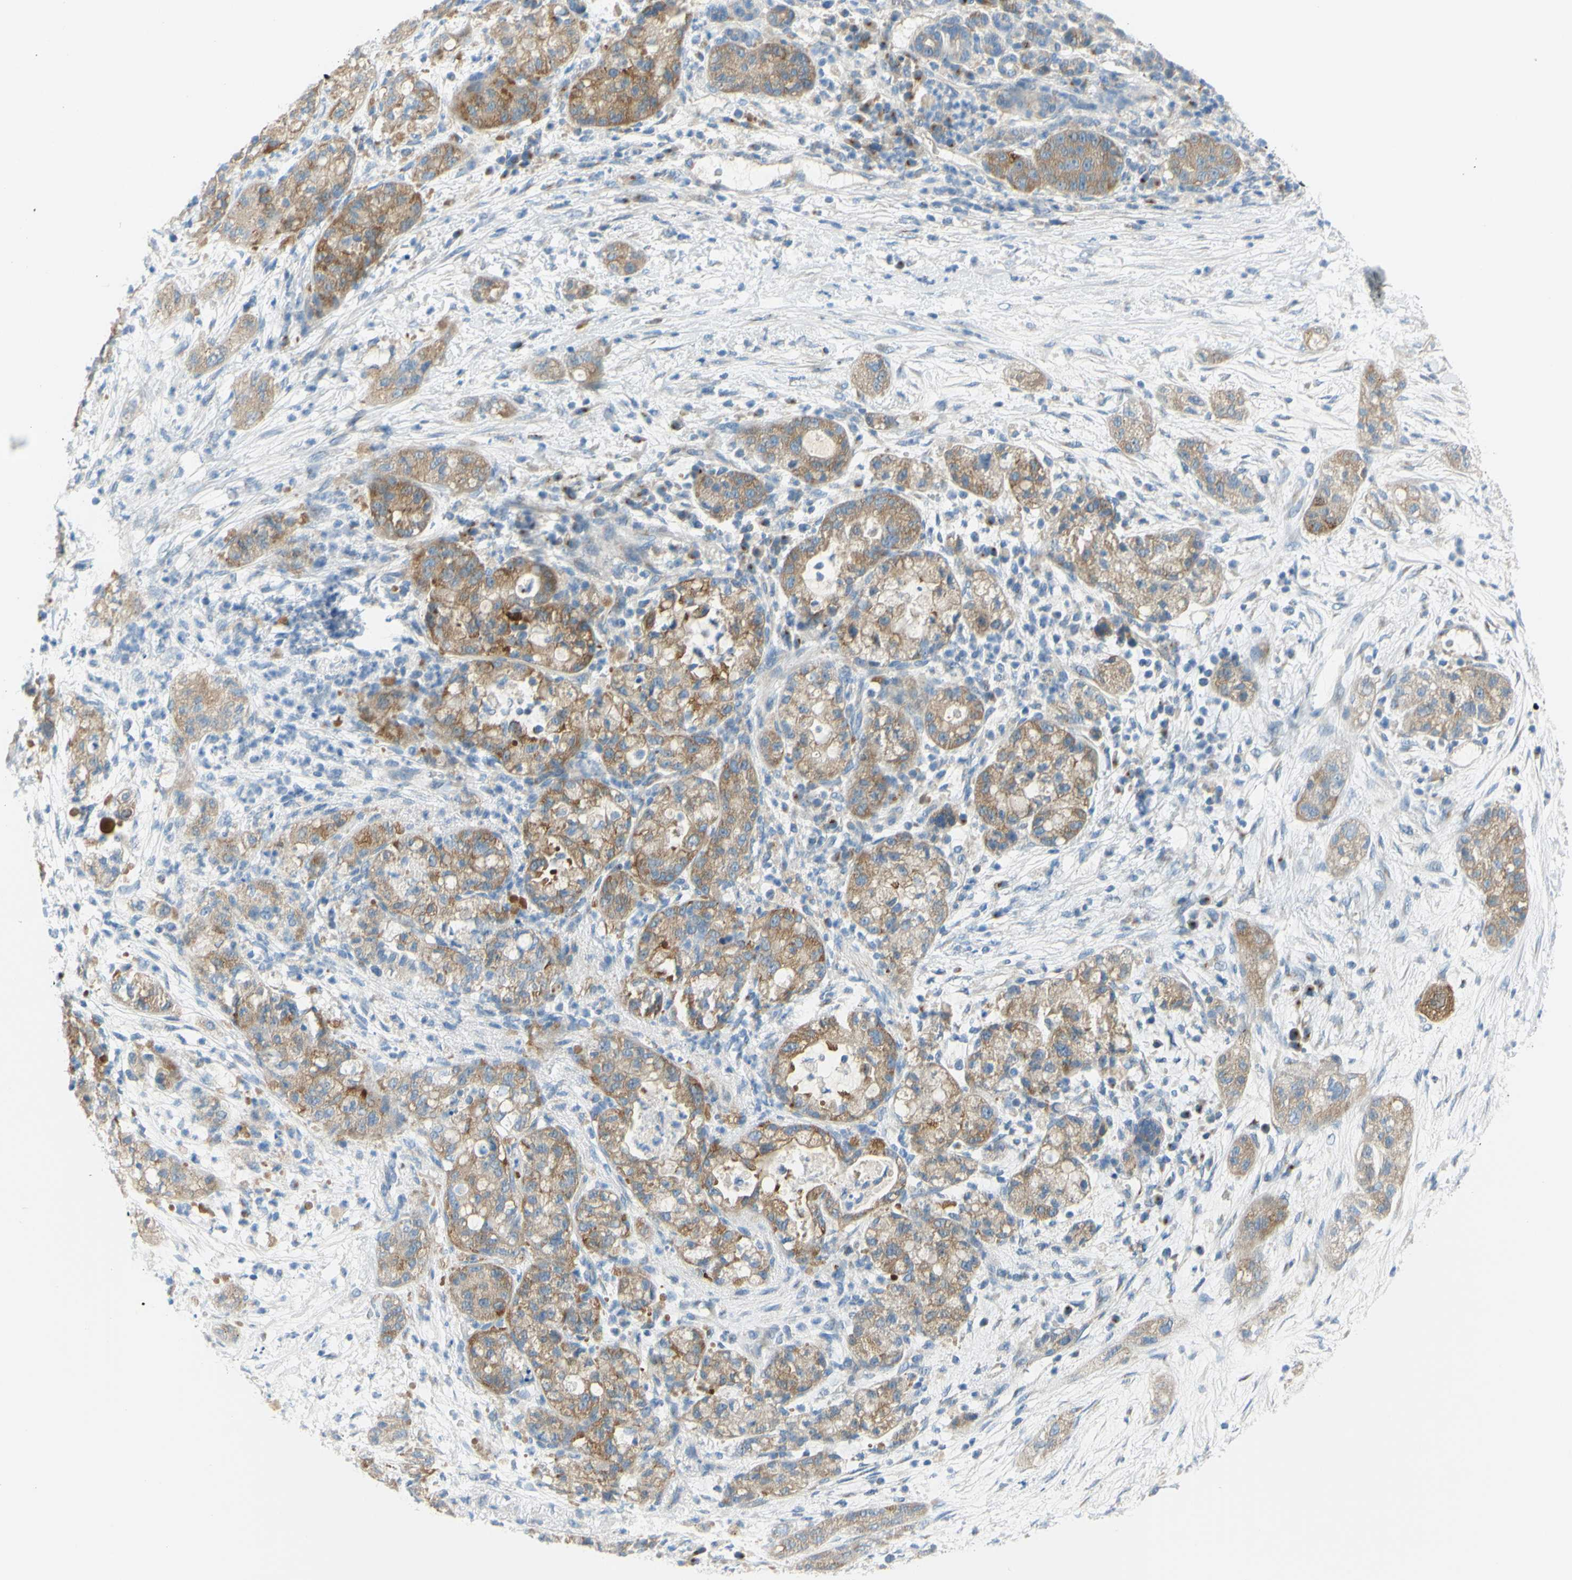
{"staining": {"intensity": "moderate", "quantity": ">75%", "location": "cytoplasmic/membranous"}, "tissue": "pancreatic cancer", "cell_type": "Tumor cells", "image_type": "cancer", "snomed": [{"axis": "morphology", "description": "Adenocarcinoma, NOS"}, {"axis": "topography", "description": "Pancreas"}], "caption": "This is an image of immunohistochemistry (IHC) staining of adenocarcinoma (pancreatic), which shows moderate staining in the cytoplasmic/membranous of tumor cells.", "gene": "FRMD4B", "patient": {"sex": "female", "age": 78}}